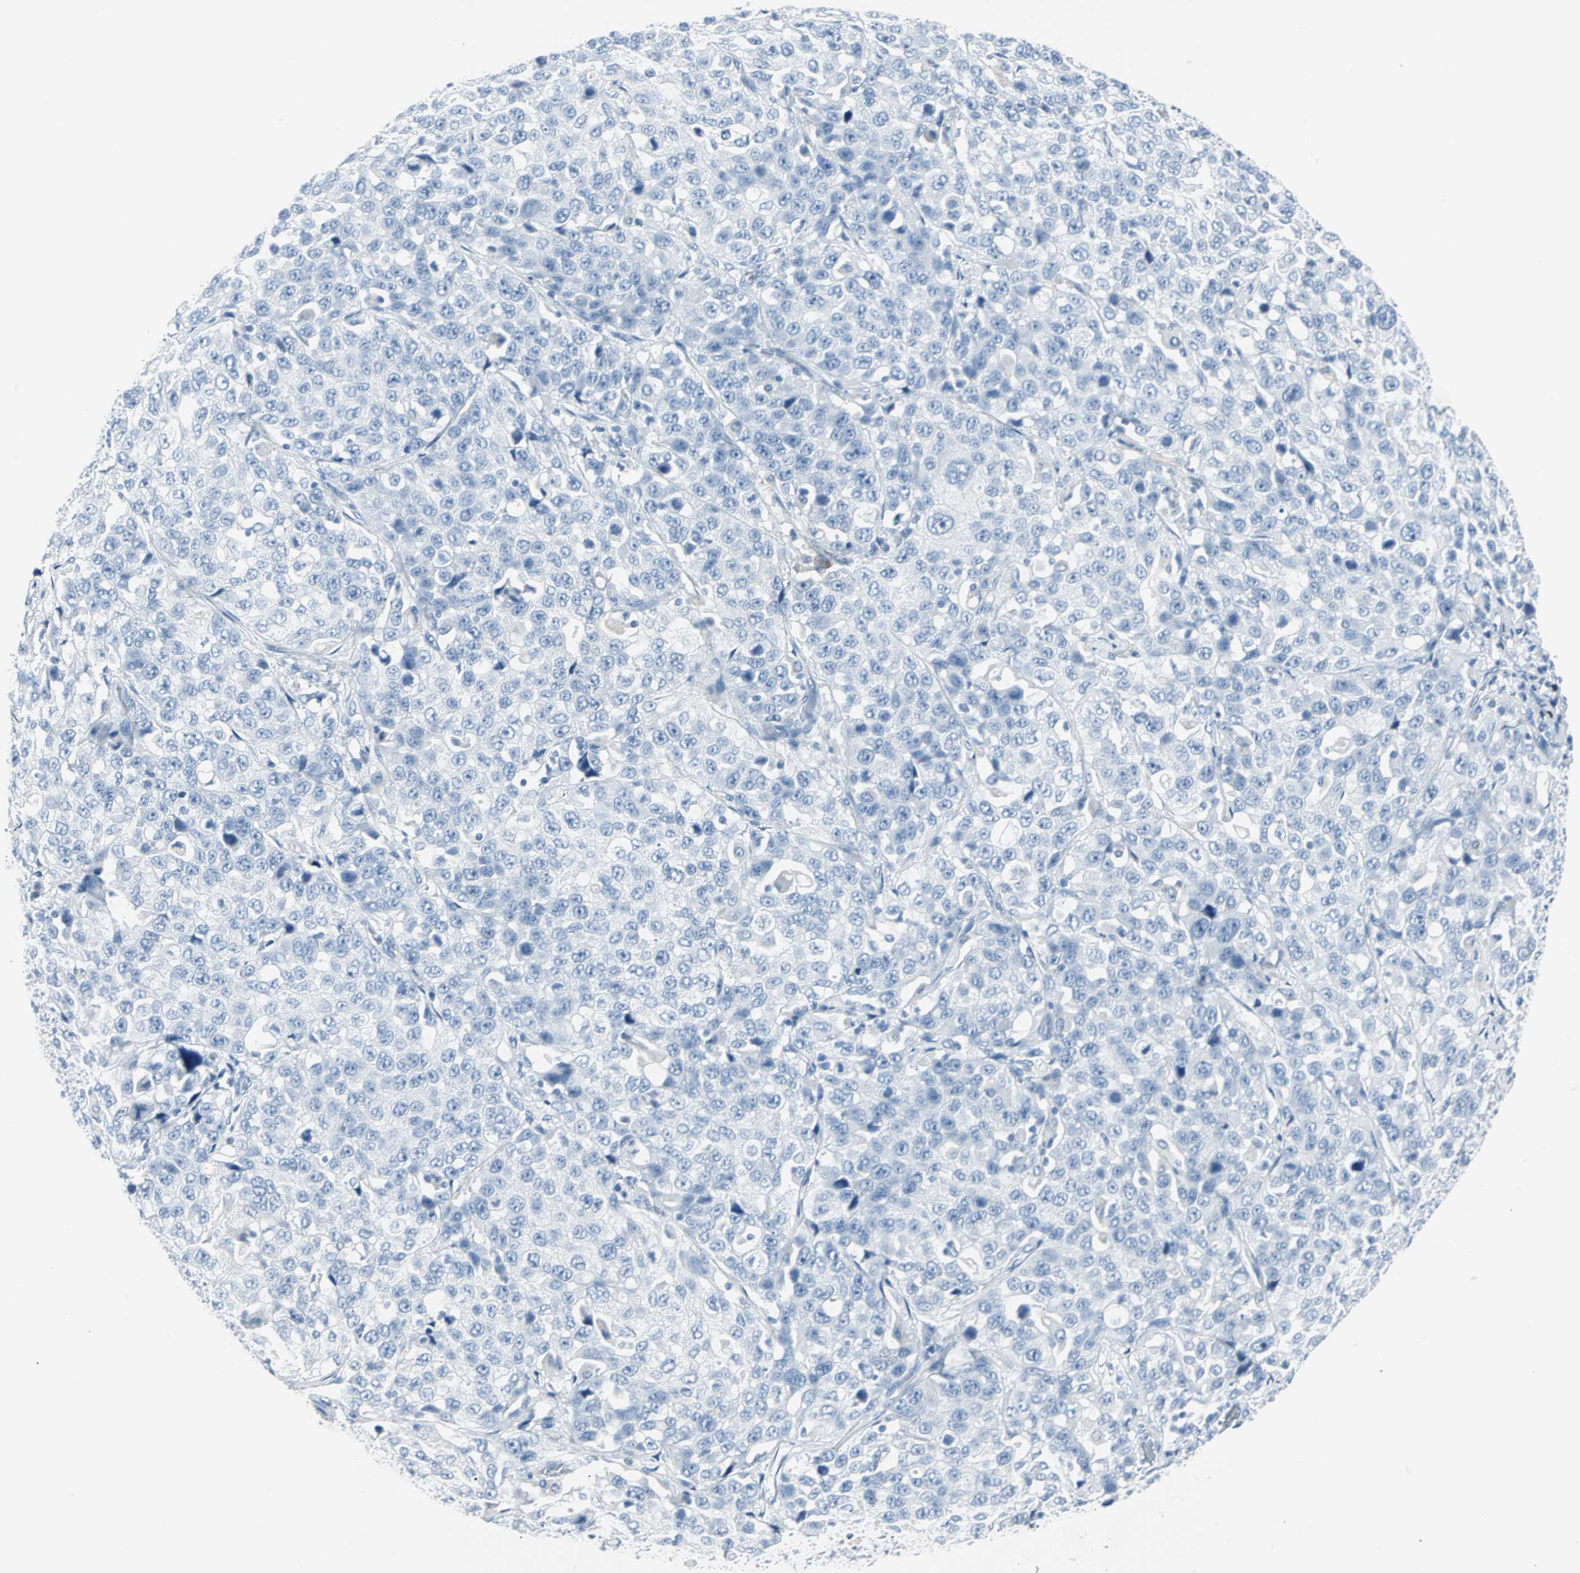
{"staining": {"intensity": "negative", "quantity": "none", "location": "none"}, "tissue": "stomach cancer", "cell_type": "Tumor cells", "image_type": "cancer", "snomed": [{"axis": "morphology", "description": "Normal tissue, NOS"}, {"axis": "morphology", "description": "Adenocarcinoma, NOS"}, {"axis": "topography", "description": "Stomach"}], "caption": "High magnification brightfield microscopy of adenocarcinoma (stomach) stained with DAB (brown) and counterstained with hematoxylin (blue): tumor cells show no significant expression.", "gene": "IL33", "patient": {"sex": "male", "age": 48}}